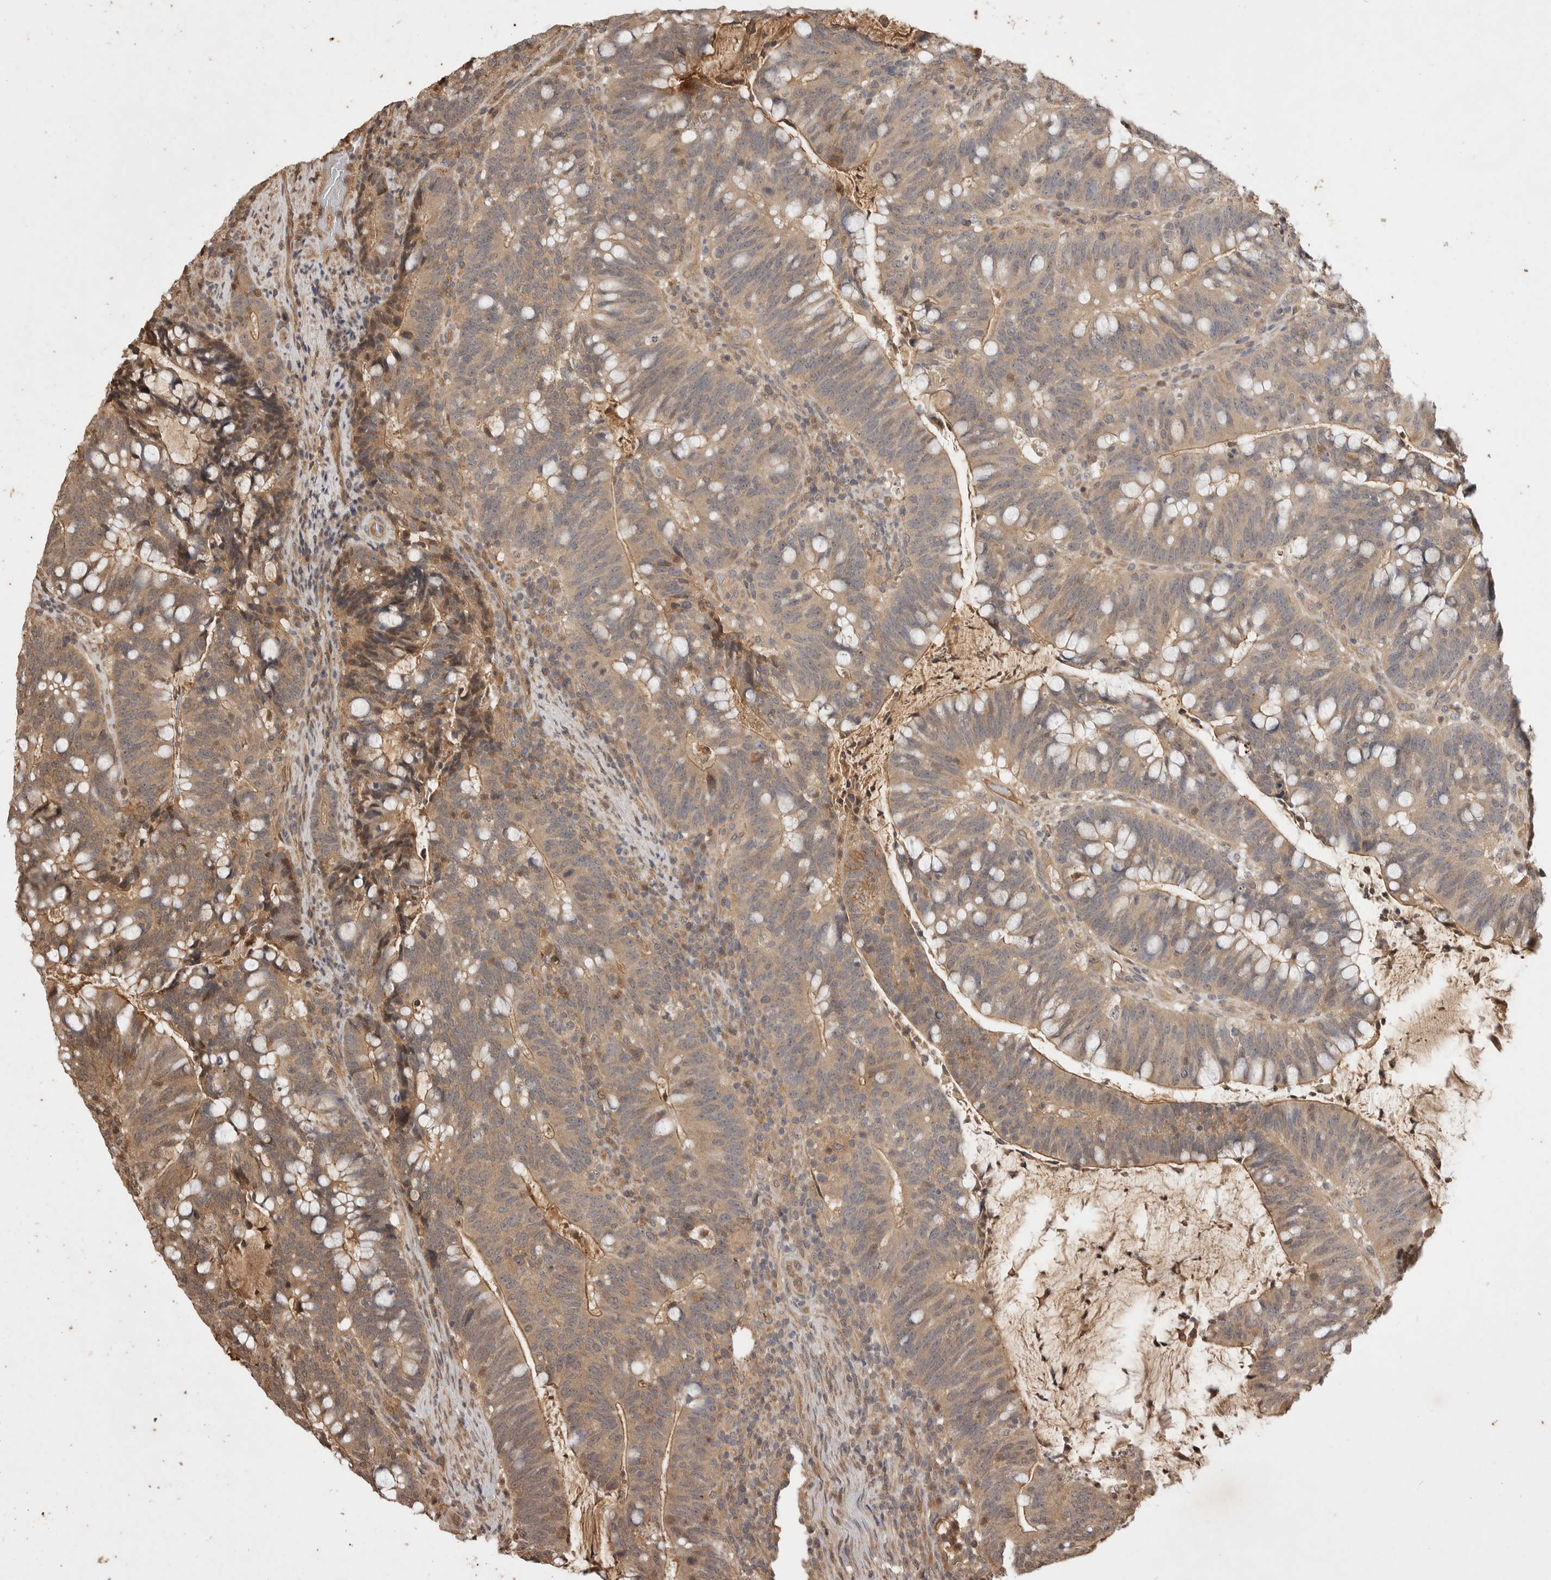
{"staining": {"intensity": "moderate", "quantity": ">75%", "location": "cytoplasmic/membranous"}, "tissue": "colorectal cancer", "cell_type": "Tumor cells", "image_type": "cancer", "snomed": [{"axis": "morphology", "description": "Adenocarcinoma, NOS"}, {"axis": "topography", "description": "Colon"}], "caption": "The image reveals a brown stain indicating the presence of a protein in the cytoplasmic/membranous of tumor cells in adenocarcinoma (colorectal).", "gene": "PRMT3", "patient": {"sex": "female", "age": 66}}